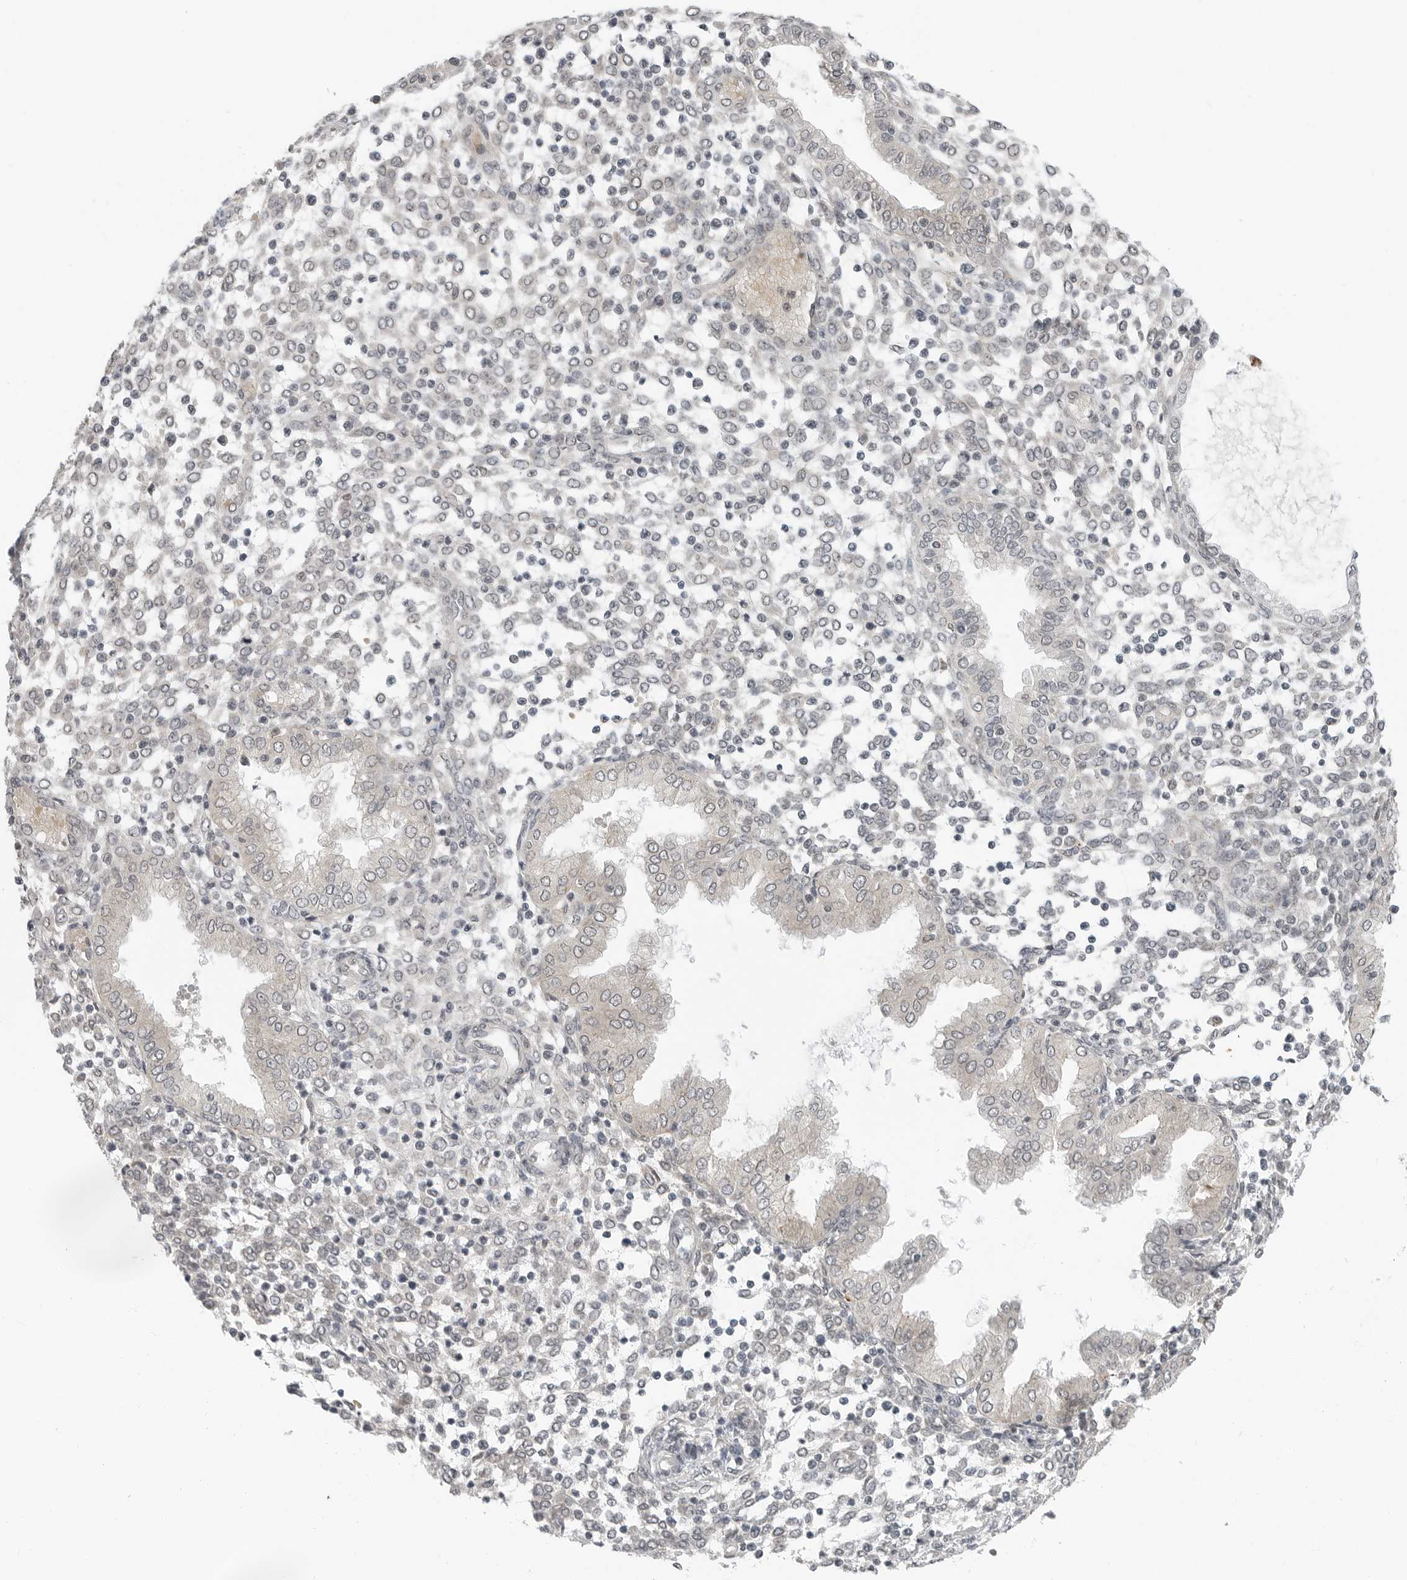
{"staining": {"intensity": "negative", "quantity": "none", "location": "none"}, "tissue": "endometrium", "cell_type": "Cells in endometrial stroma", "image_type": "normal", "snomed": [{"axis": "morphology", "description": "Normal tissue, NOS"}, {"axis": "topography", "description": "Endometrium"}], "caption": "DAB immunohistochemical staining of benign human endometrium exhibits no significant staining in cells in endometrial stroma. Nuclei are stained in blue.", "gene": "FCRLB", "patient": {"sex": "female", "age": 53}}